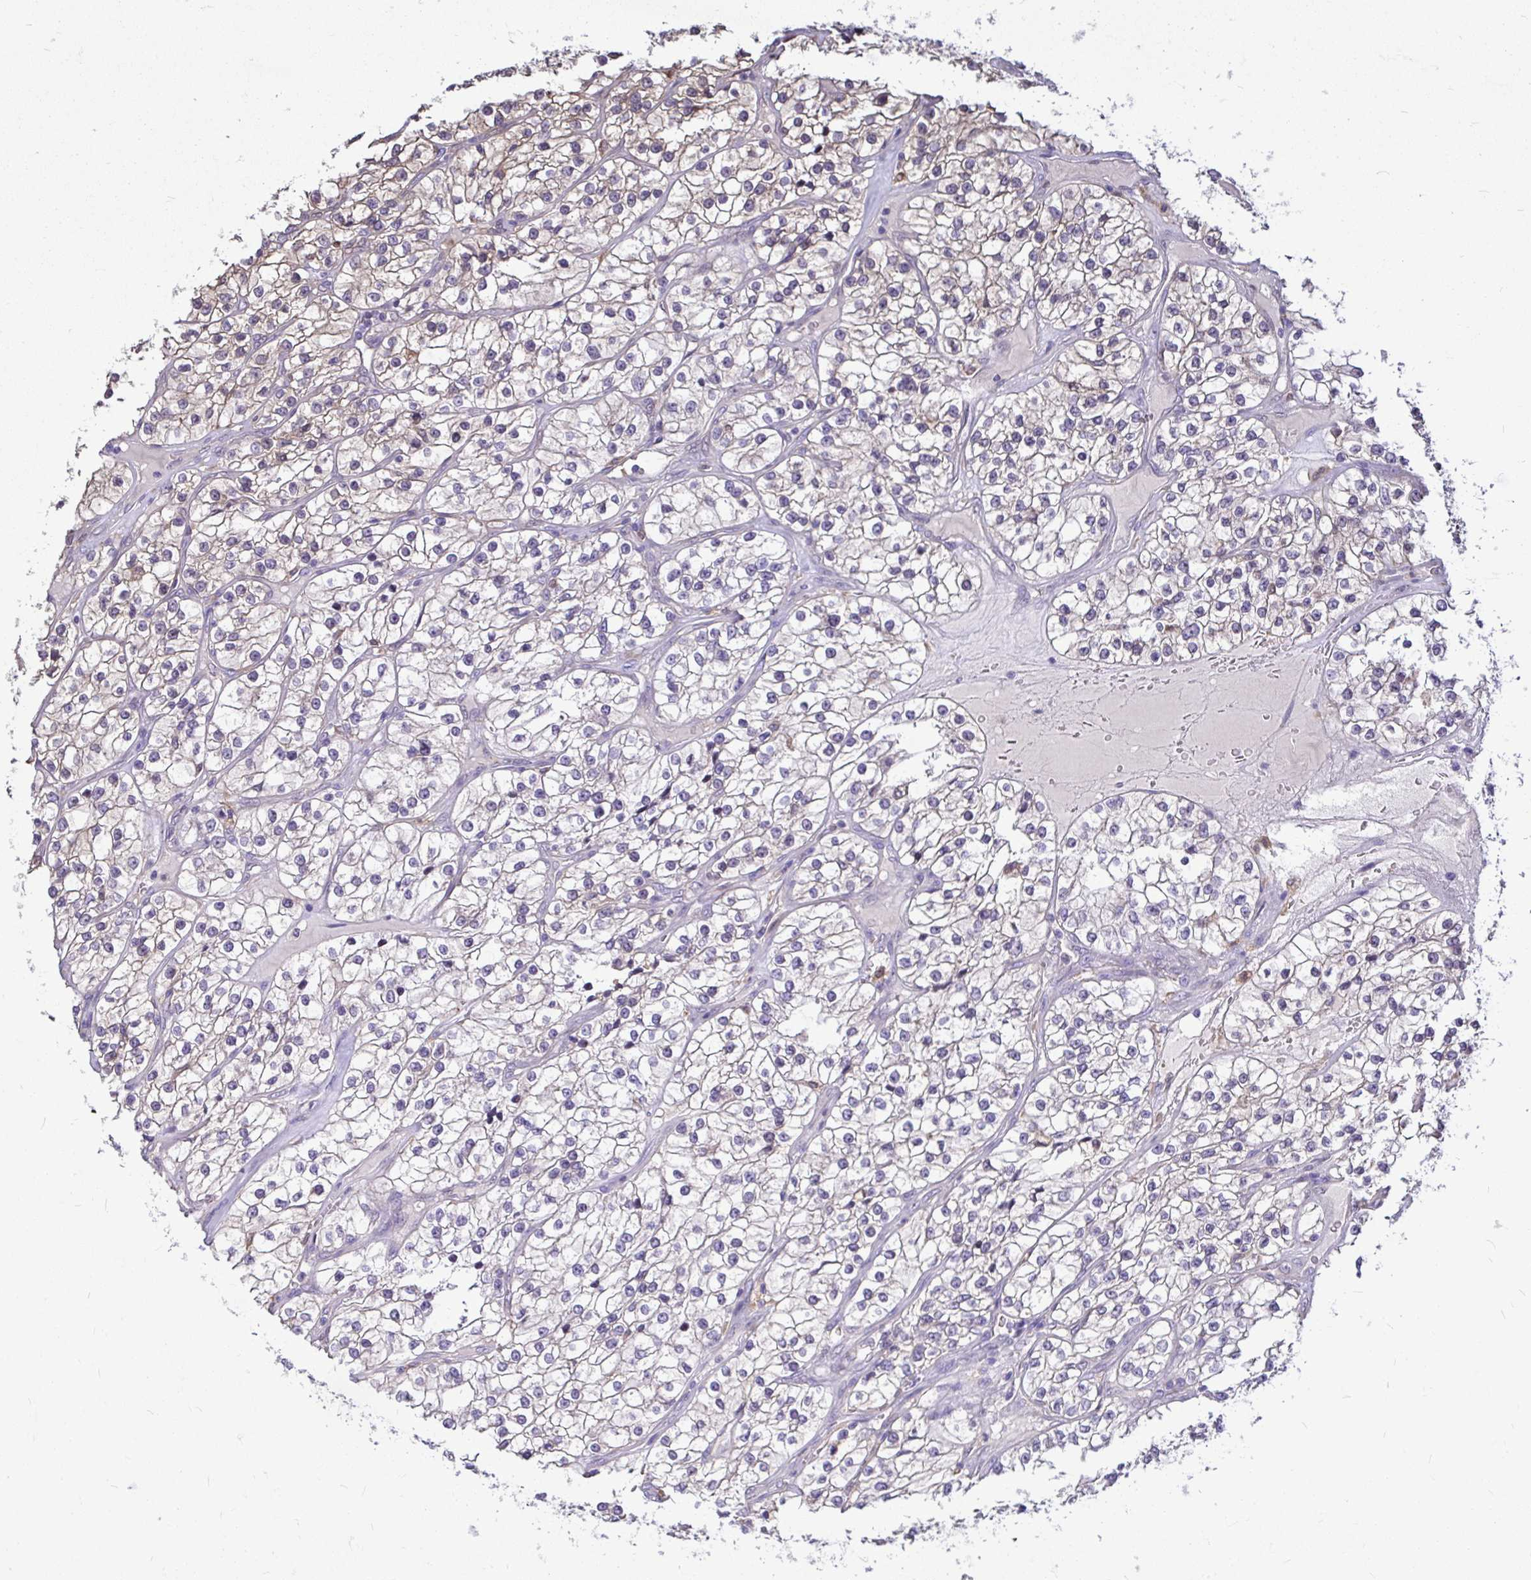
{"staining": {"intensity": "negative", "quantity": "none", "location": "none"}, "tissue": "renal cancer", "cell_type": "Tumor cells", "image_type": "cancer", "snomed": [{"axis": "morphology", "description": "Adenocarcinoma, NOS"}, {"axis": "topography", "description": "Kidney"}], "caption": "An image of human renal cancer (adenocarcinoma) is negative for staining in tumor cells. (Immunohistochemistry, brightfield microscopy, high magnification).", "gene": "IDH1", "patient": {"sex": "female", "age": 57}}